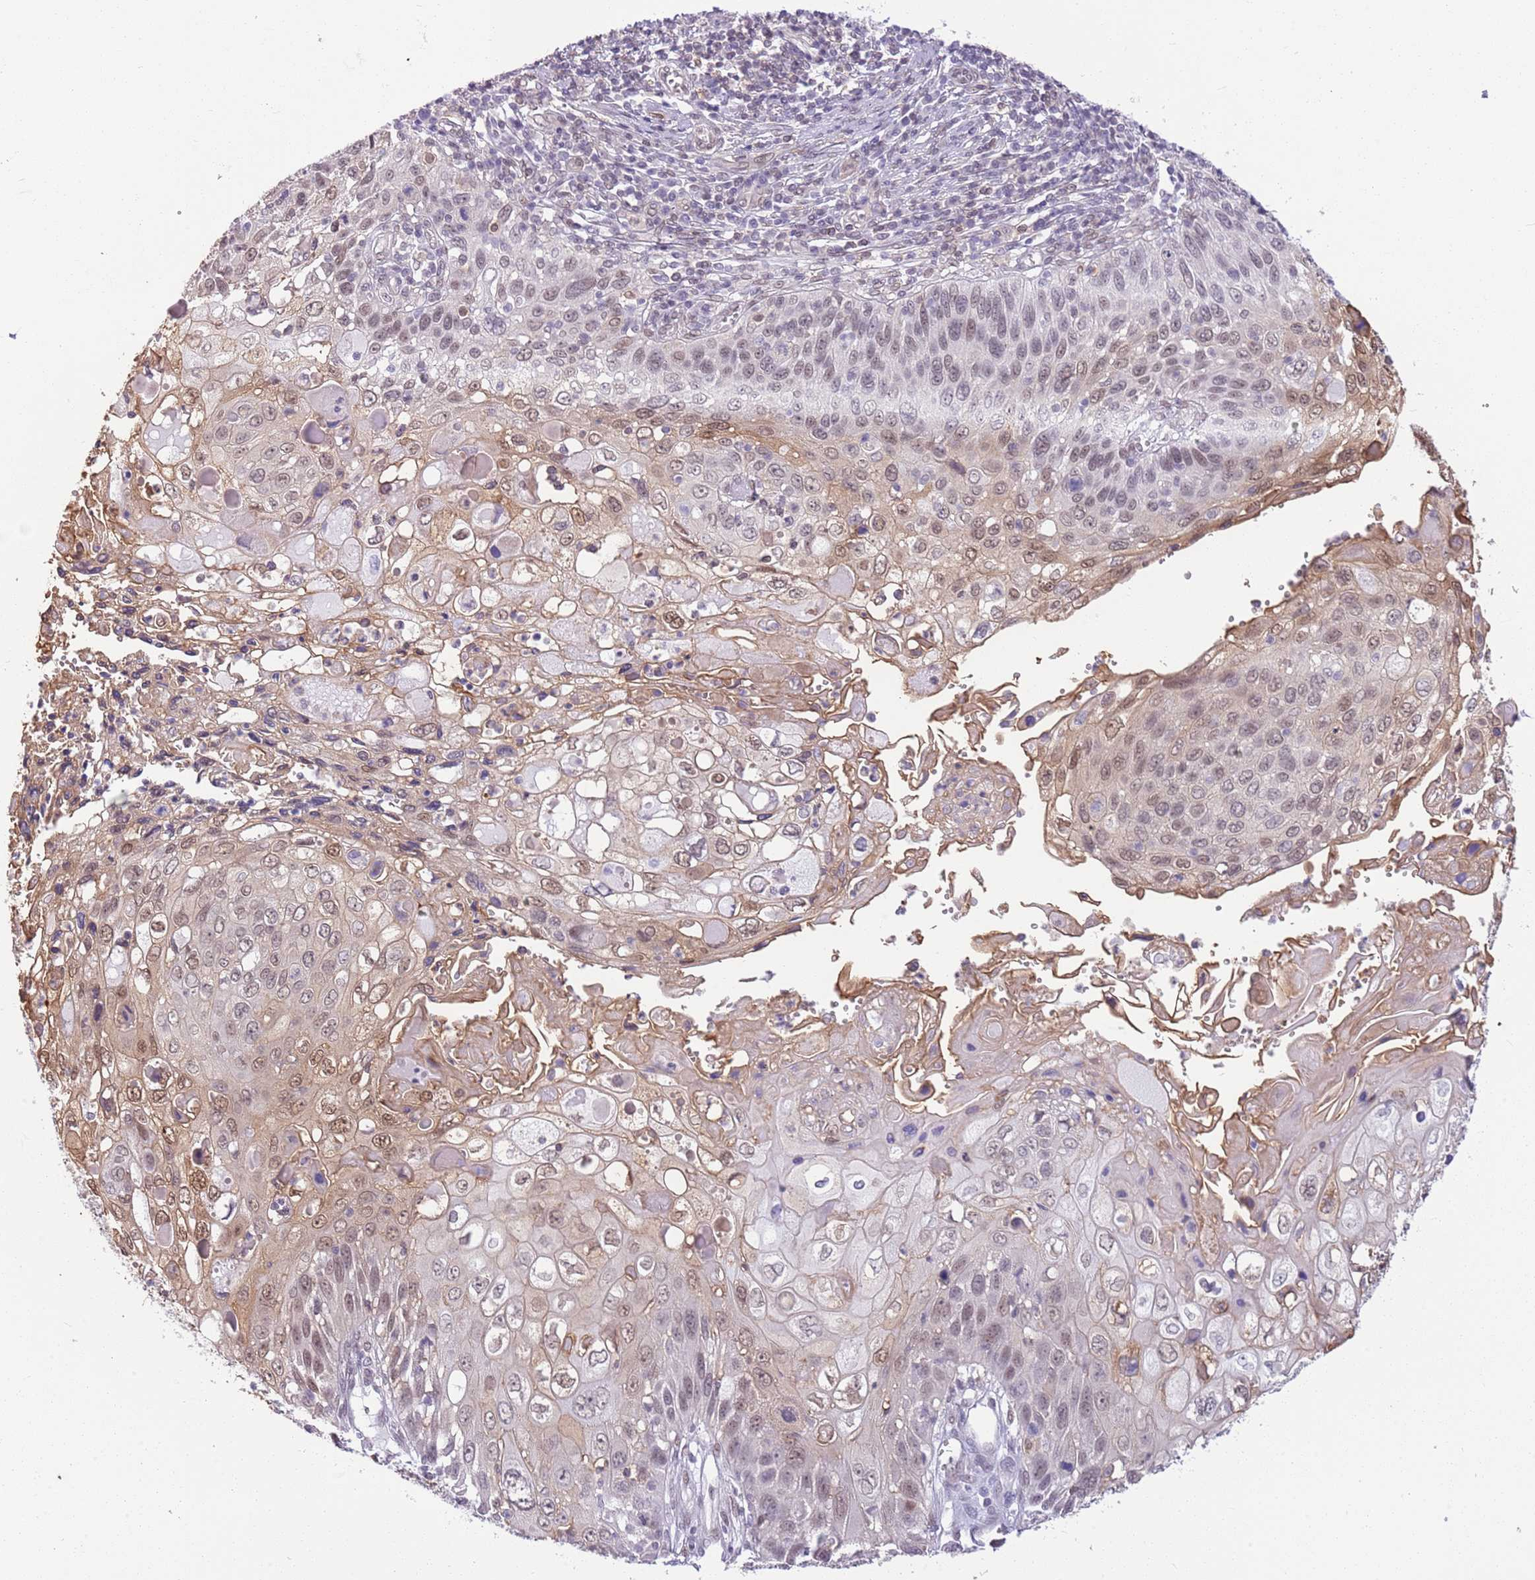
{"staining": {"intensity": "moderate", "quantity": "25%-75%", "location": "nuclear"}, "tissue": "cervical cancer", "cell_type": "Tumor cells", "image_type": "cancer", "snomed": [{"axis": "morphology", "description": "Squamous cell carcinoma, NOS"}, {"axis": "topography", "description": "Cervix"}], "caption": "A histopathology image of cervical cancer stained for a protein demonstrates moderate nuclear brown staining in tumor cells.", "gene": "DHX32", "patient": {"sex": "female", "age": 70}}